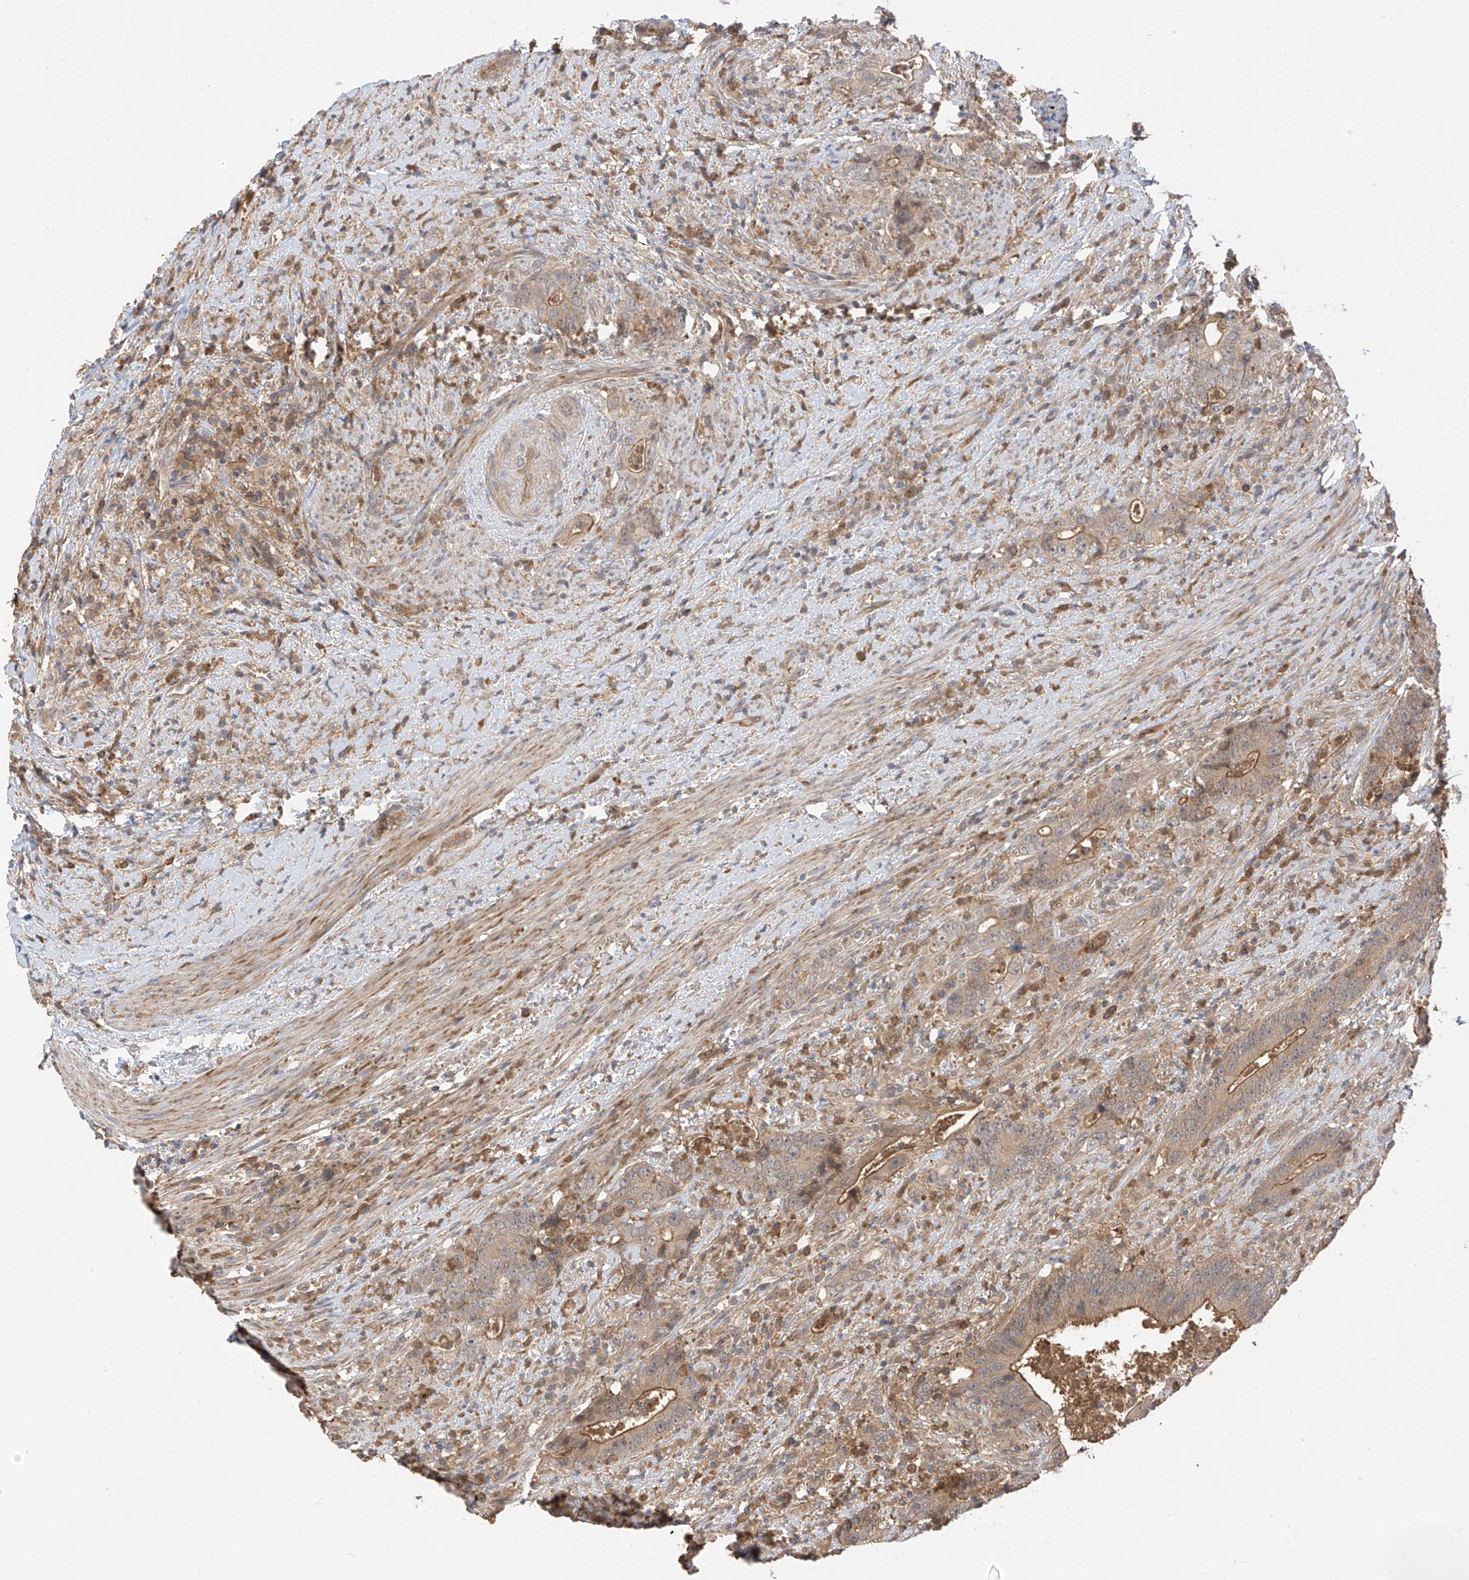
{"staining": {"intensity": "moderate", "quantity": "25%-75%", "location": "cytoplasmic/membranous"}, "tissue": "colorectal cancer", "cell_type": "Tumor cells", "image_type": "cancer", "snomed": [{"axis": "morphology", "description": "Adenocarcinoma, NOS"}, {"axis": "topography", "description": "Colon"}], "caption": "Adenocarcinoma (colorectal) stained for a protein displays moderate cytoplasmic/membranous positivity in tumor cells. The protein is stained brown, and the nuclei are stained in blue (DAB (3,3'-diaminobenzidine) IHC with brightfield microscopy, high magnification).", "gene": "CACNA2D4", "patient": {"sex": "female", "age": 75}}